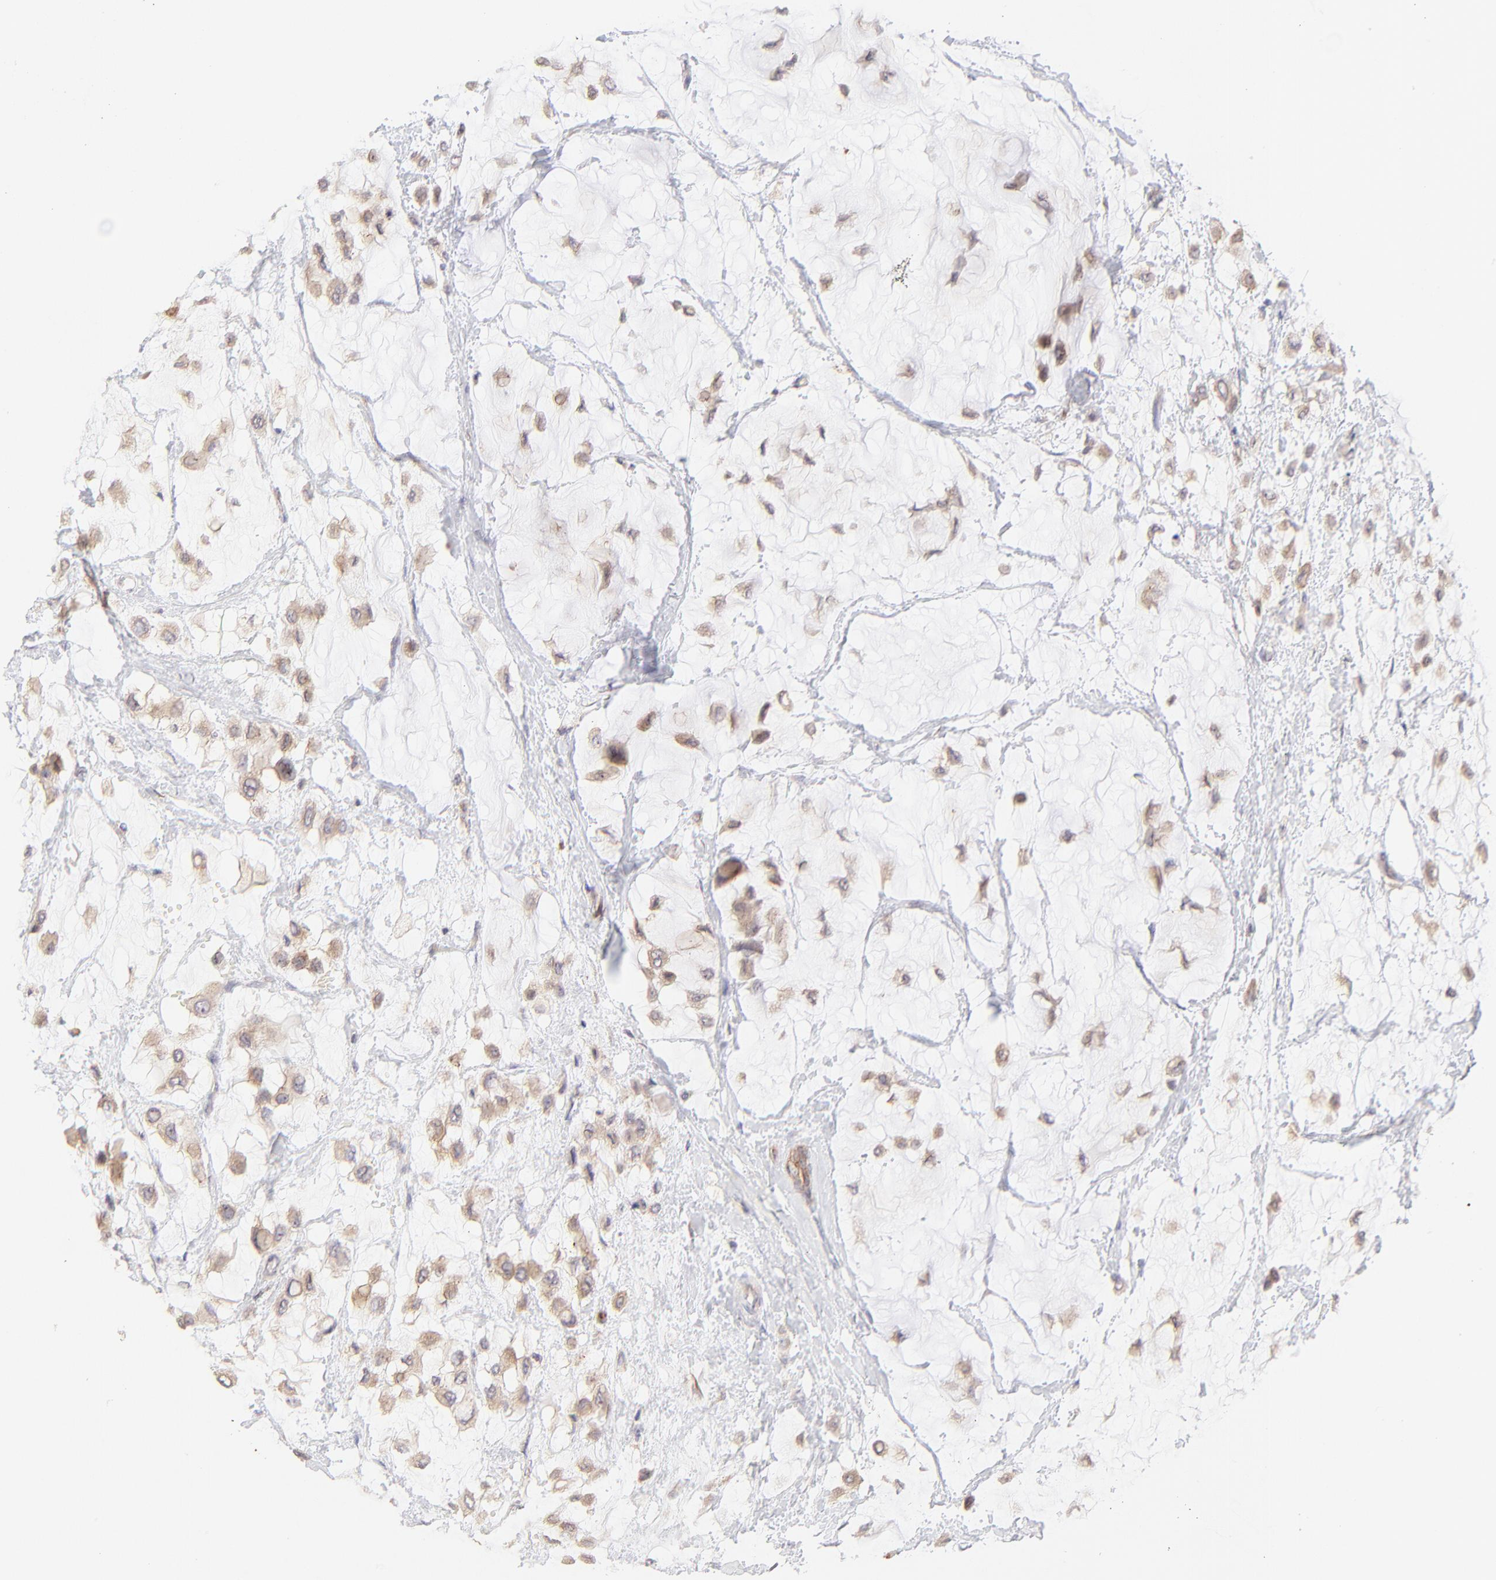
{"staining": {"intensity": "moderate", "quantity": ">75%", "location": "cytoplasmic/membranous"}, "tissue": "breast cancer", "cell_type": "Tumor cells", "image_type": "cancer", "snomed": [{"axis": "morphology", "description": "Lobular carcinoma"}, {"axis": "topography", "description": "Breast"}], "caption": "IHC of breast lobular carcinoma reveals medium levels of moderate cytoplasmic/membranous positivity in approximately >75% of tumor cells. The staining was performed using DAB to visualize the protein expression in brown, while the nuclei were stained in blue with hematoxylin (Magnification: 20x).", "gene": "TNRC6B", "patient": {"sex": "female", "age": 85}}